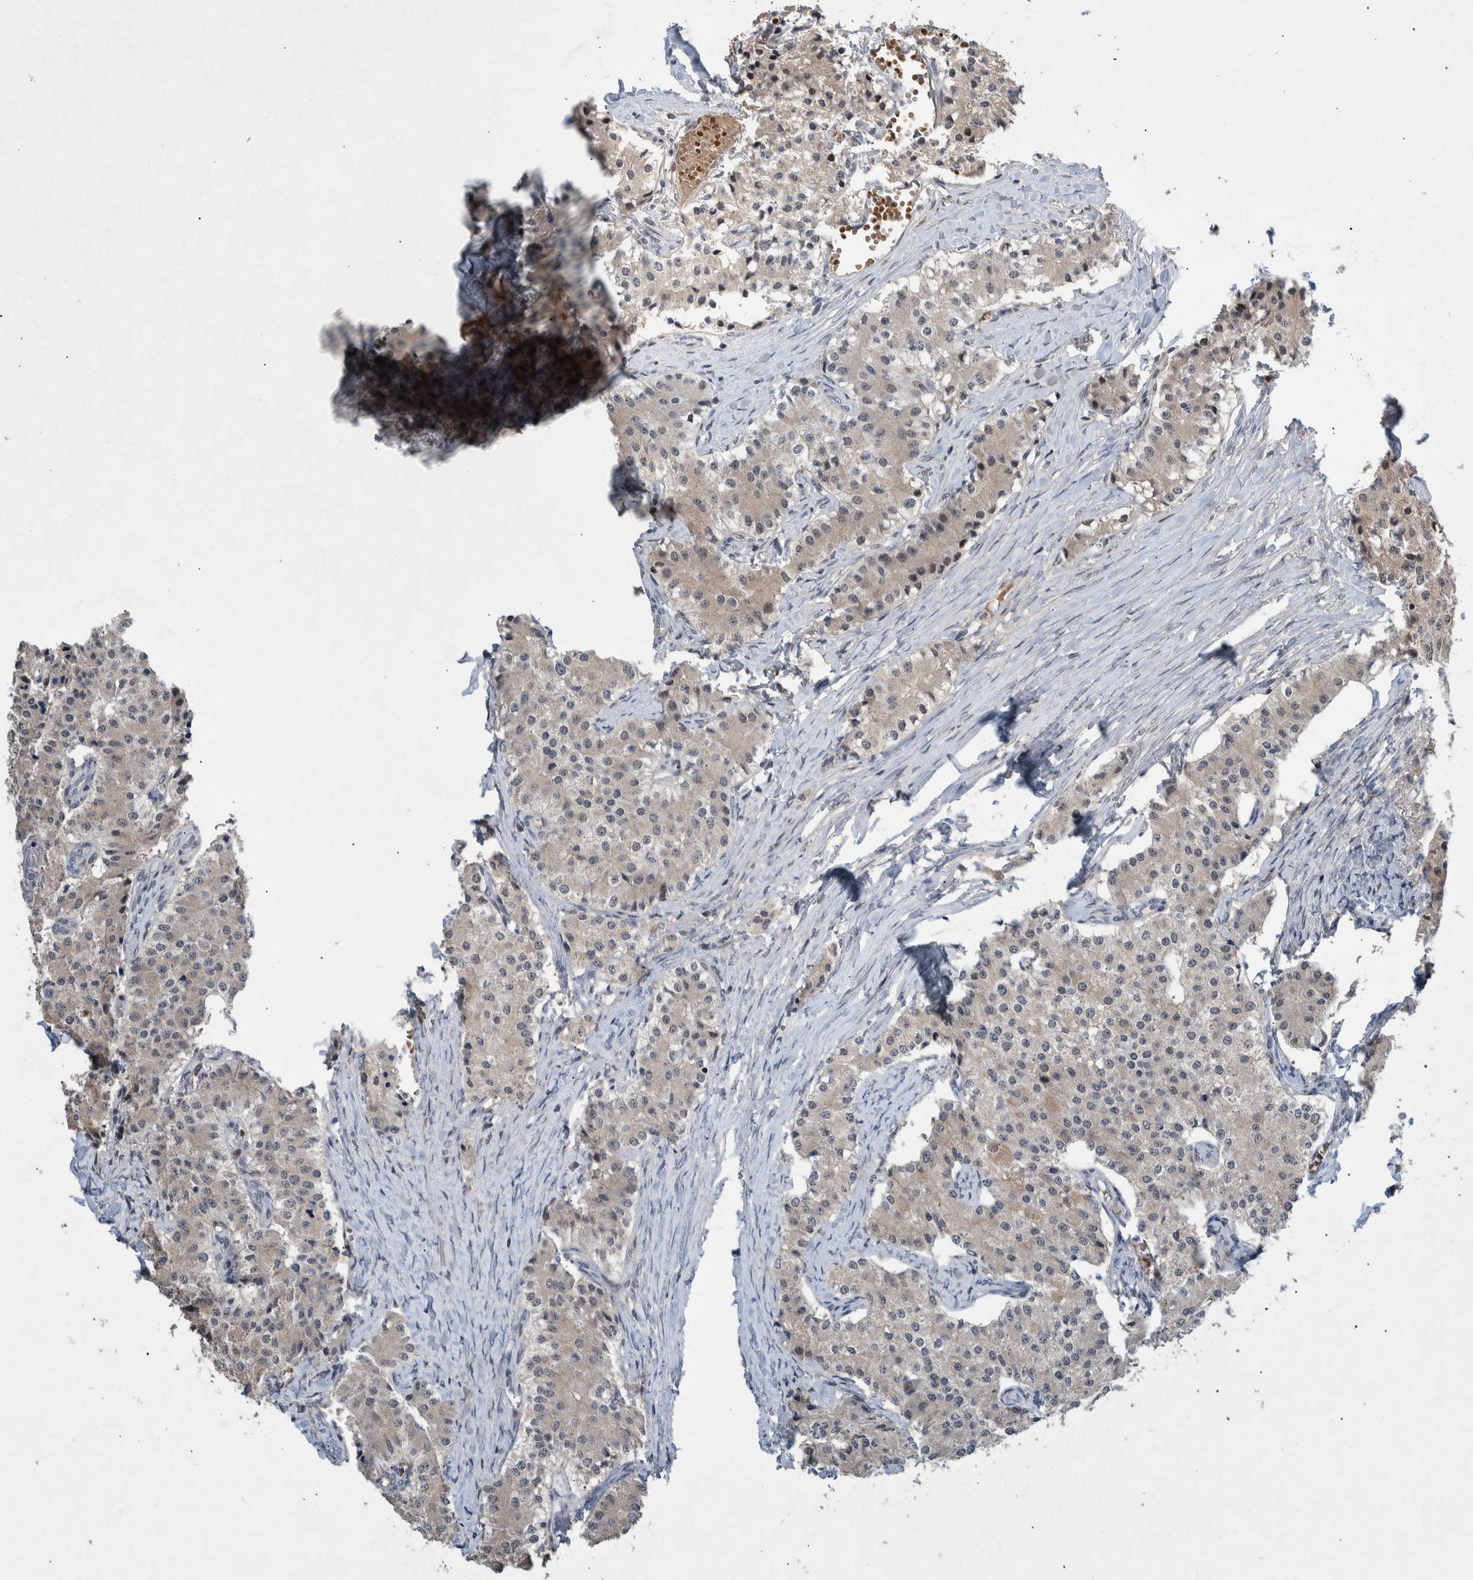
{"staining": {"intensity": "weak", "quantity": "<25%", "location": "cytoplasmic/membranous"}, "tissue": "carcinoid", "cell_type": "Tumor cells", "image_type": "cancer", "snomed": [{"axis": "morphology", "description": "Carcinoid, malignant, NOS"}, {"axis": "topography", "description": "Colon"}], "caption": "Immunohistochemistry (IHC) image of neoplastic tissue: carcinoid (malignant) stained with DAB (3,3'-diaminobenzidine) demonstrates no significant protein expression in tumor cells.", "gene": "ESRP1", "patient": {"sex": "female", "age": 52}}